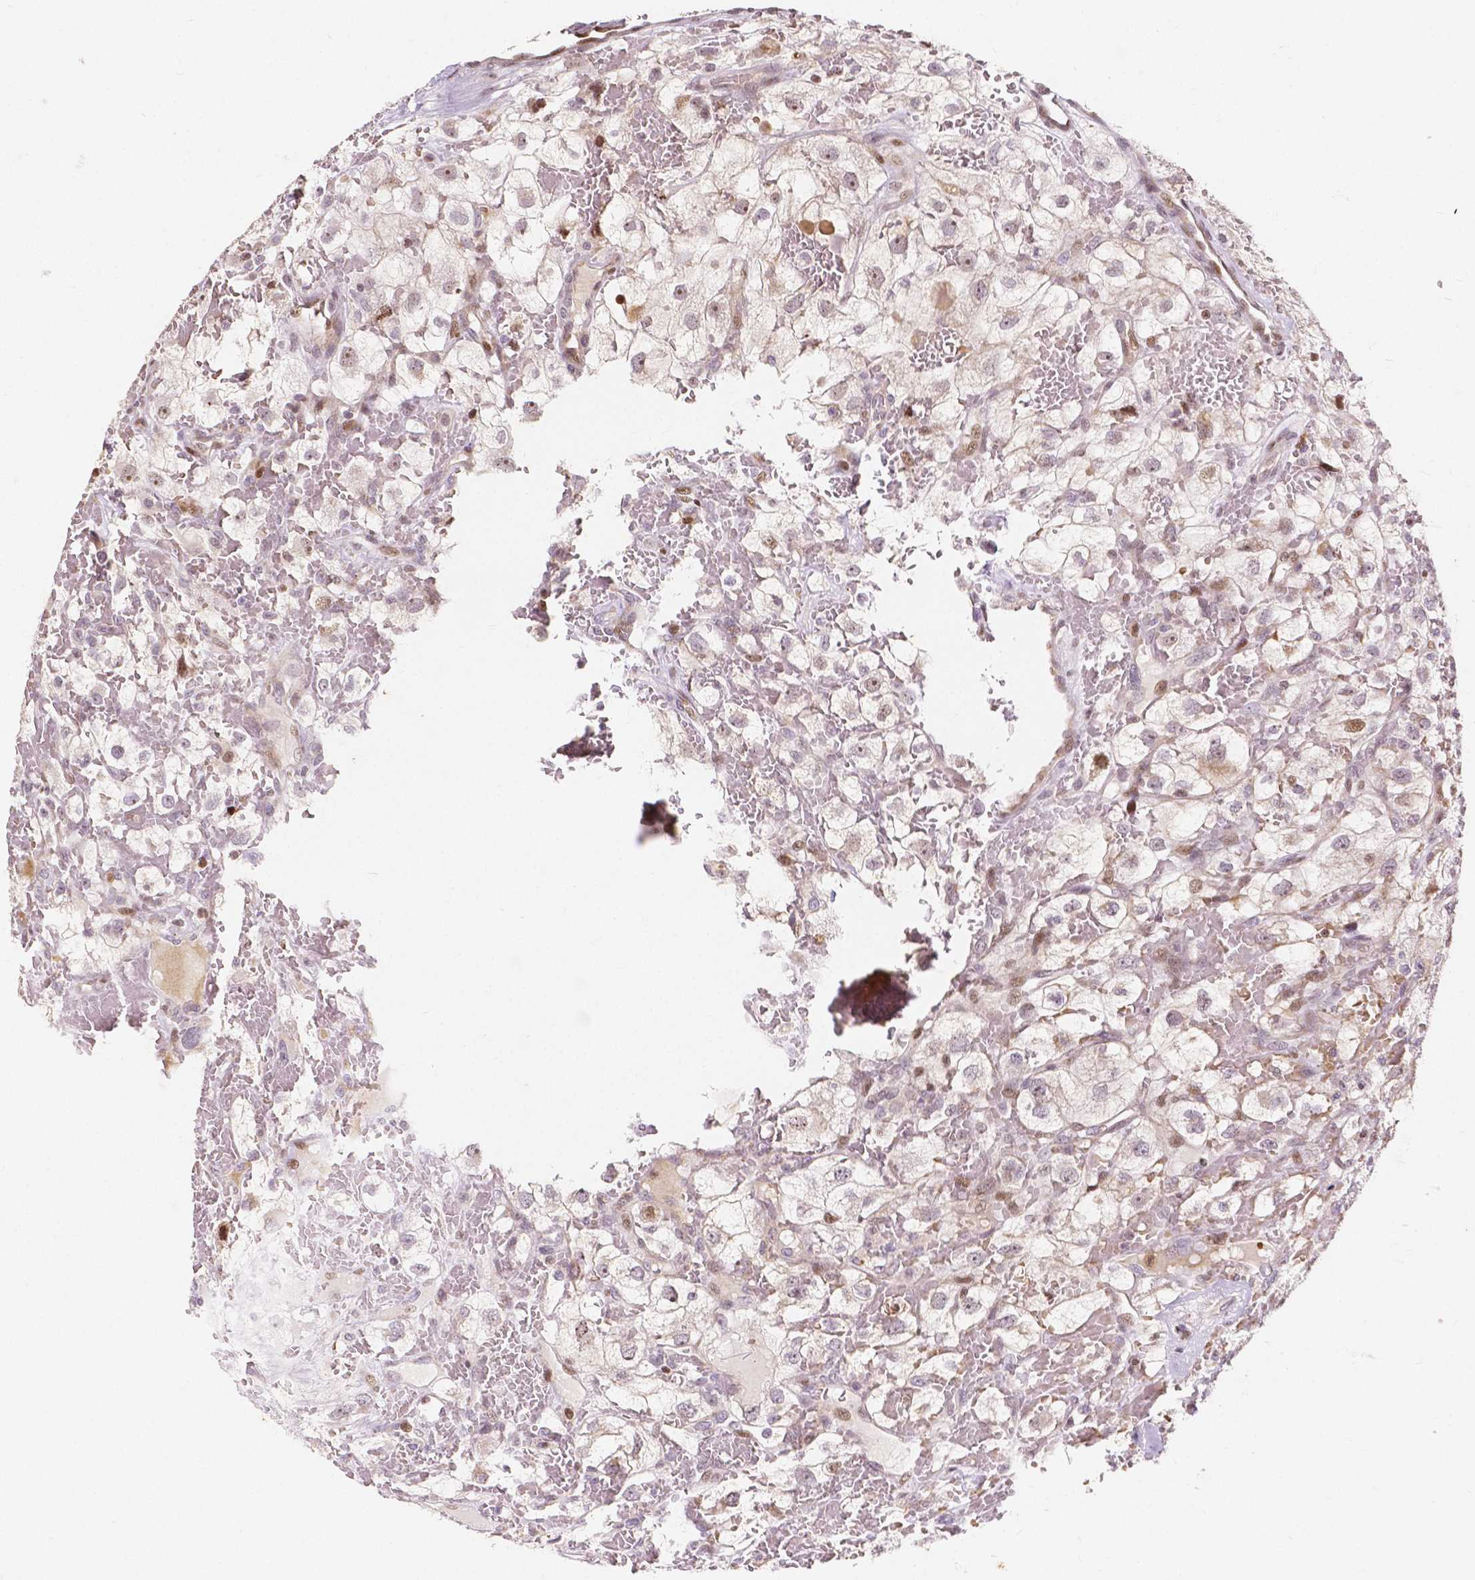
{"staining": {"intensity": "negative", "quantity": "none", "location": "none"}, "tissue": "renal cancer", "cell_type": "Tumor cells", "image_type": "cancer", "snomed": [{"axis": "morphology", "description": "Adenocarcinoma, NOS"}, {"axis": "topography", "description": "Kidney"}], "caption": "This is a micrograph of immunohistochemistry staining of renal adenocarcinoma, which shows no positivity in tumor cells.", "gene": "PTPN18", "patient": {"sex": "male", "age": 59}}